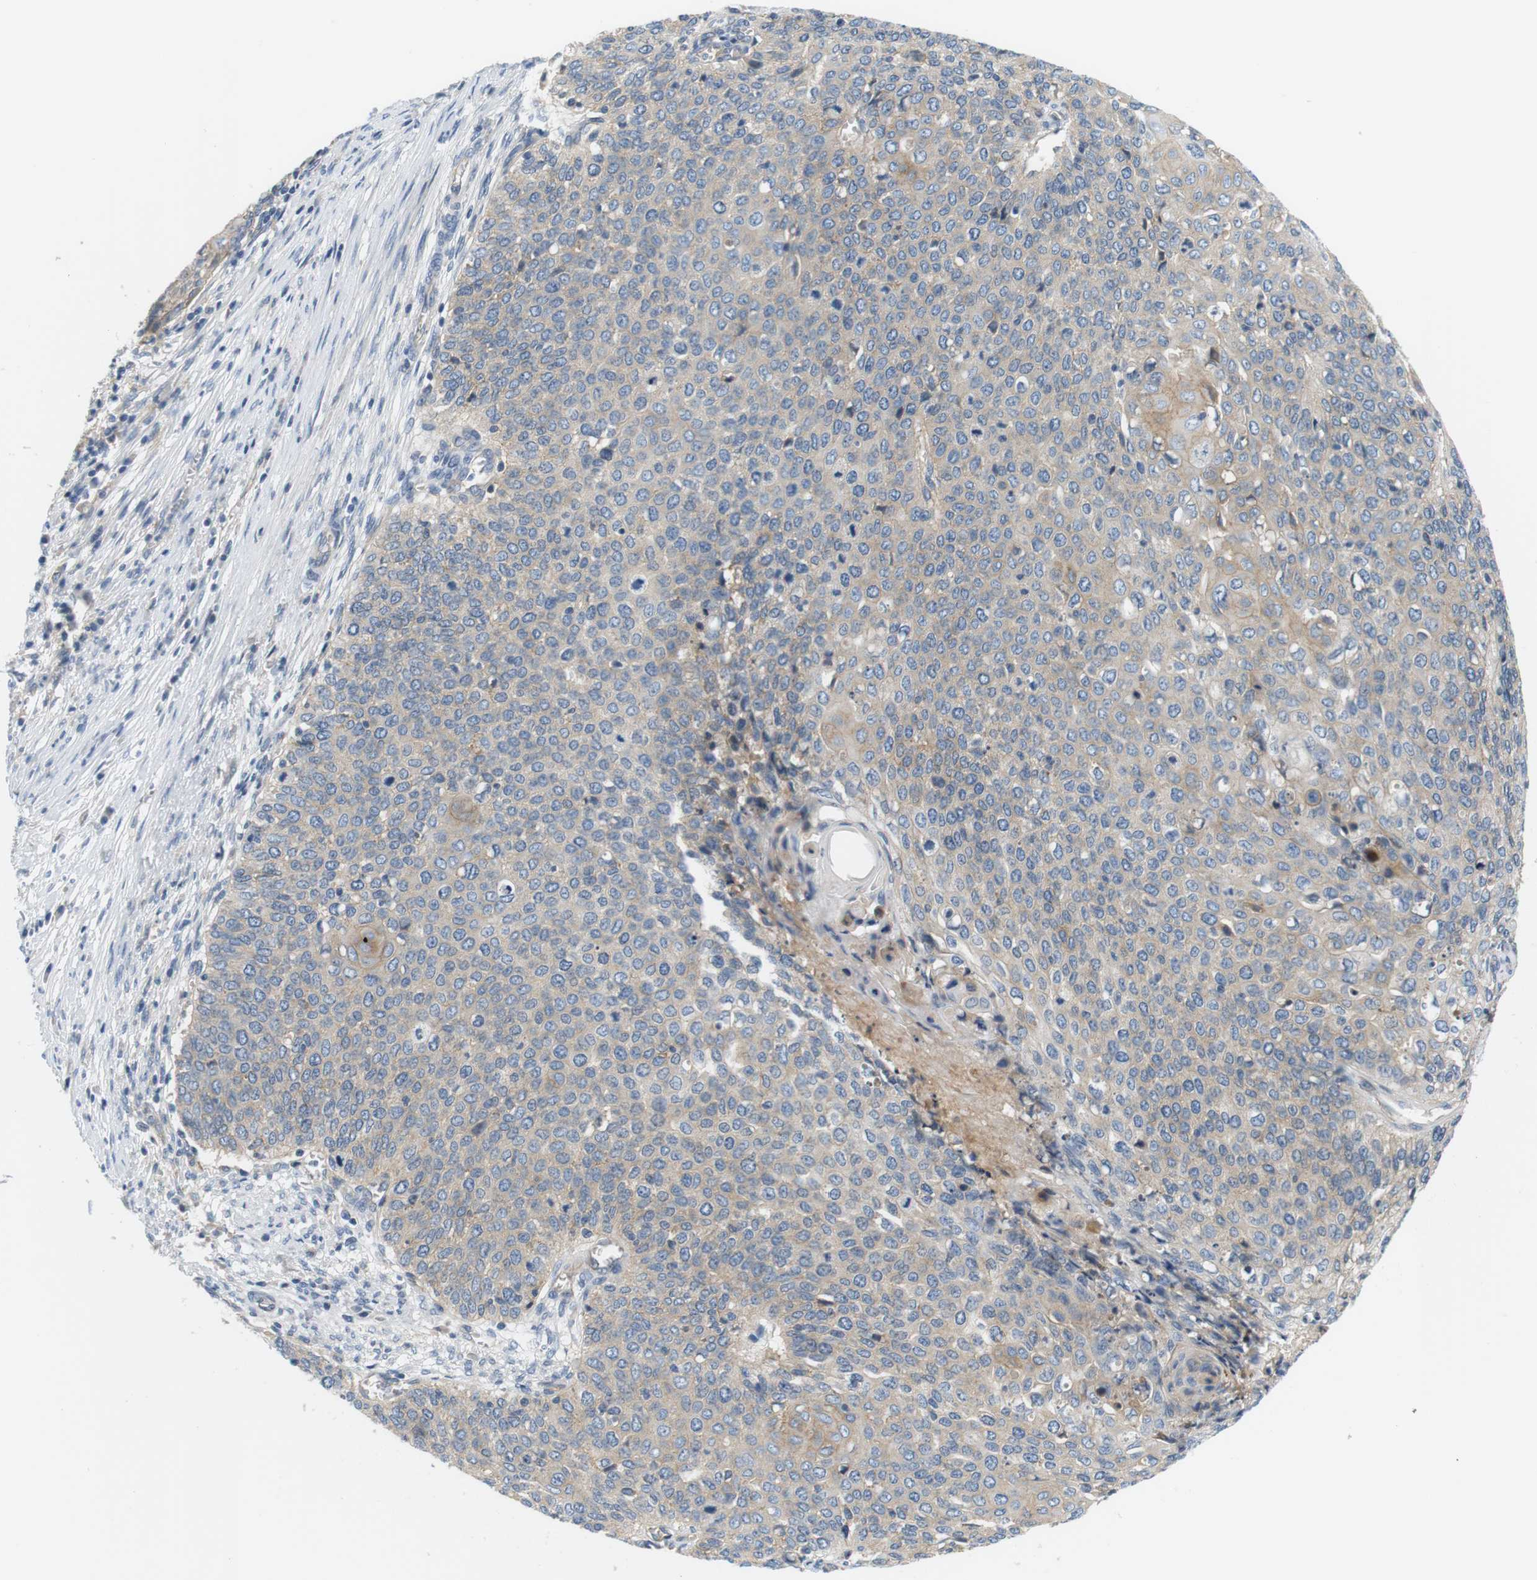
{"staining": {"intensity": "weak", "quantity": "<25%", "location": "cytoplasmic/membranous"}, "tissue": "cervical cancer", "cell_type": "Tumor cells", "image_type": "cancer", "snomed": [{"axis": "morphology", "description": "Squamous cell carcinoma, NOS"}, {"axis": "topography", "description": "Cervix"}], "caption": "Protein analysis of squamous cell carcinoma (cervical) shows no significant positivity in tumor cells.", "gene": "SLC30A1", "patient": {"sex": "female", "age": 39}}